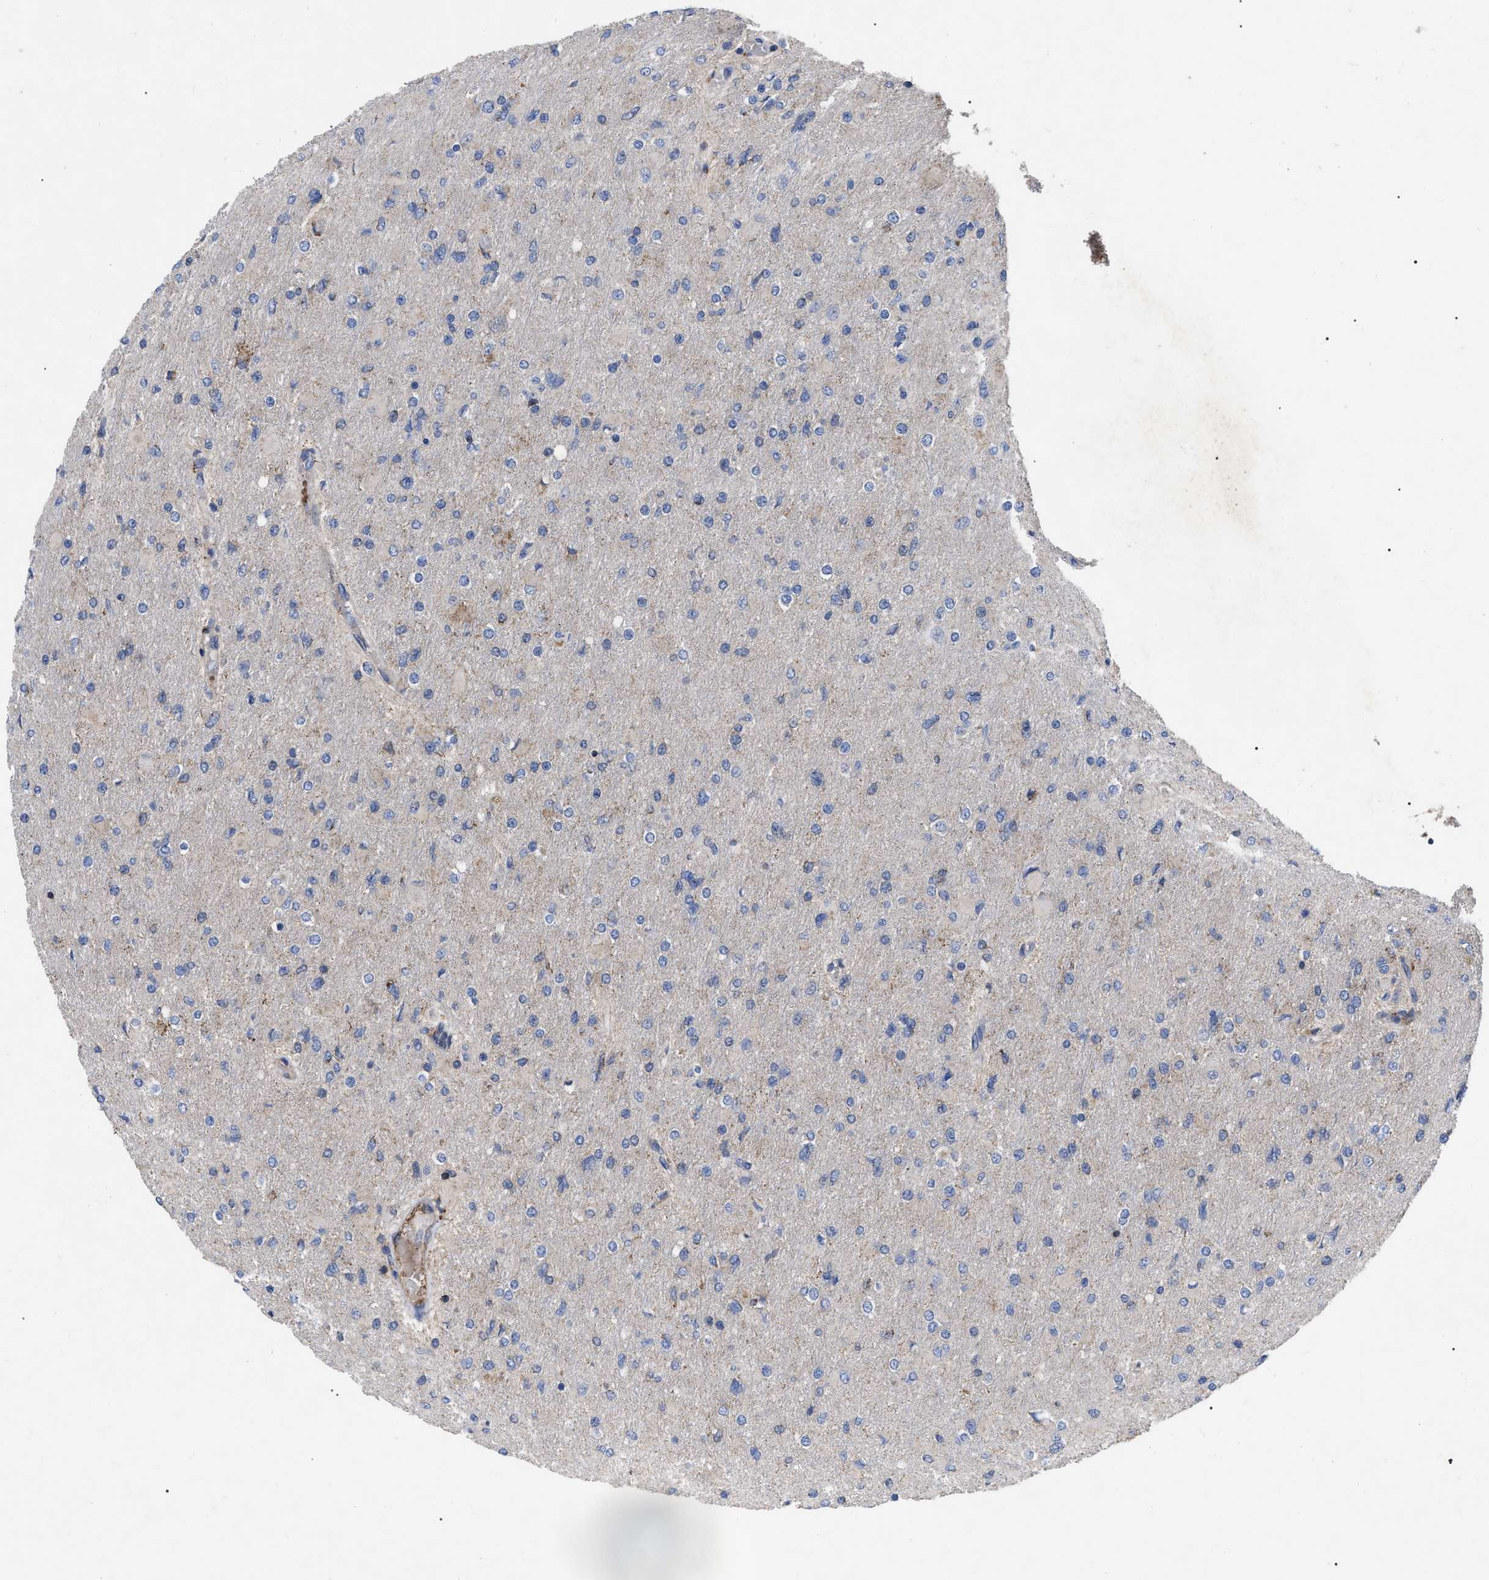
{"staining": {"intensity": "negative", "quantity": "none", "location": "none"}, "tissue": "glioma", "cell_type": "Tumor cells", "image_type": "cancer", "snomed": [{"axis": "morphology", "description": "Glioma, malignant, High grade"}, {"axis": "topography", "description": "Cerebral cortex"}], "caption": "This image is of glioma stained with immunohistochemistry (IHC) to label a protein in brown with the nuclei are counter-stained blue. There is no staining in tumor cells. (DAB (3,3'-diaminobenzidine) IHC, high magnification).", "gene": "FAM171A2", "patient": {"sex": "female", "age": 36}}